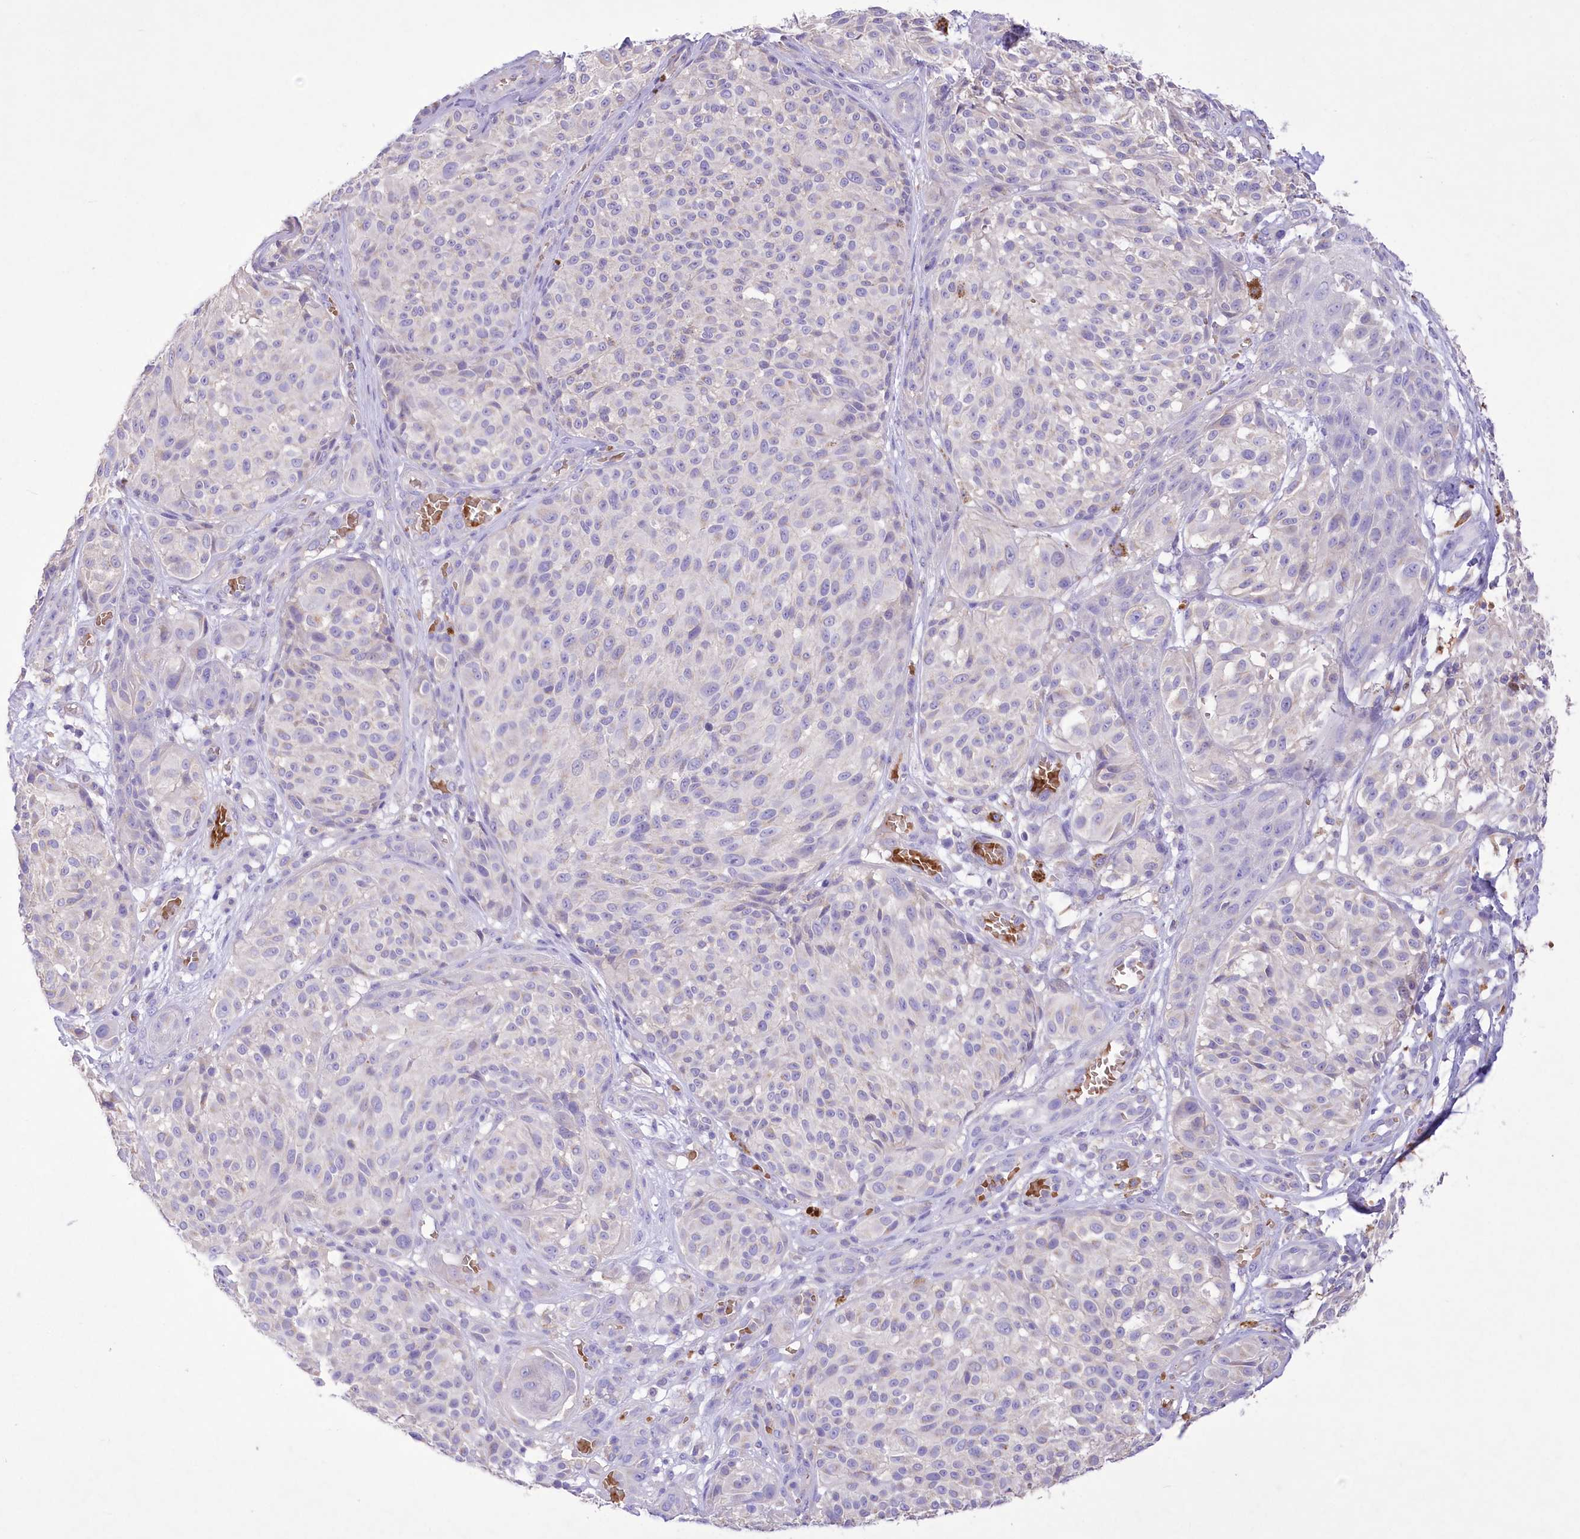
{"staining": {"intensity": "negative", "quantity": "none", "location": "none"}, "tissue": "melanoma", "cell_type": "Tumor cells", "image_type": "cancer", "snomed": [{"axis": "morphology", "description": "Malignant melanoma, NOS"}, {"axis": "topography", "description": "Skin"}], "caption": "IHC of human melanoma shows no expression in tumor cells.", "gene": "PRSS53", "patient": {"sex": "male", "age": 83}}